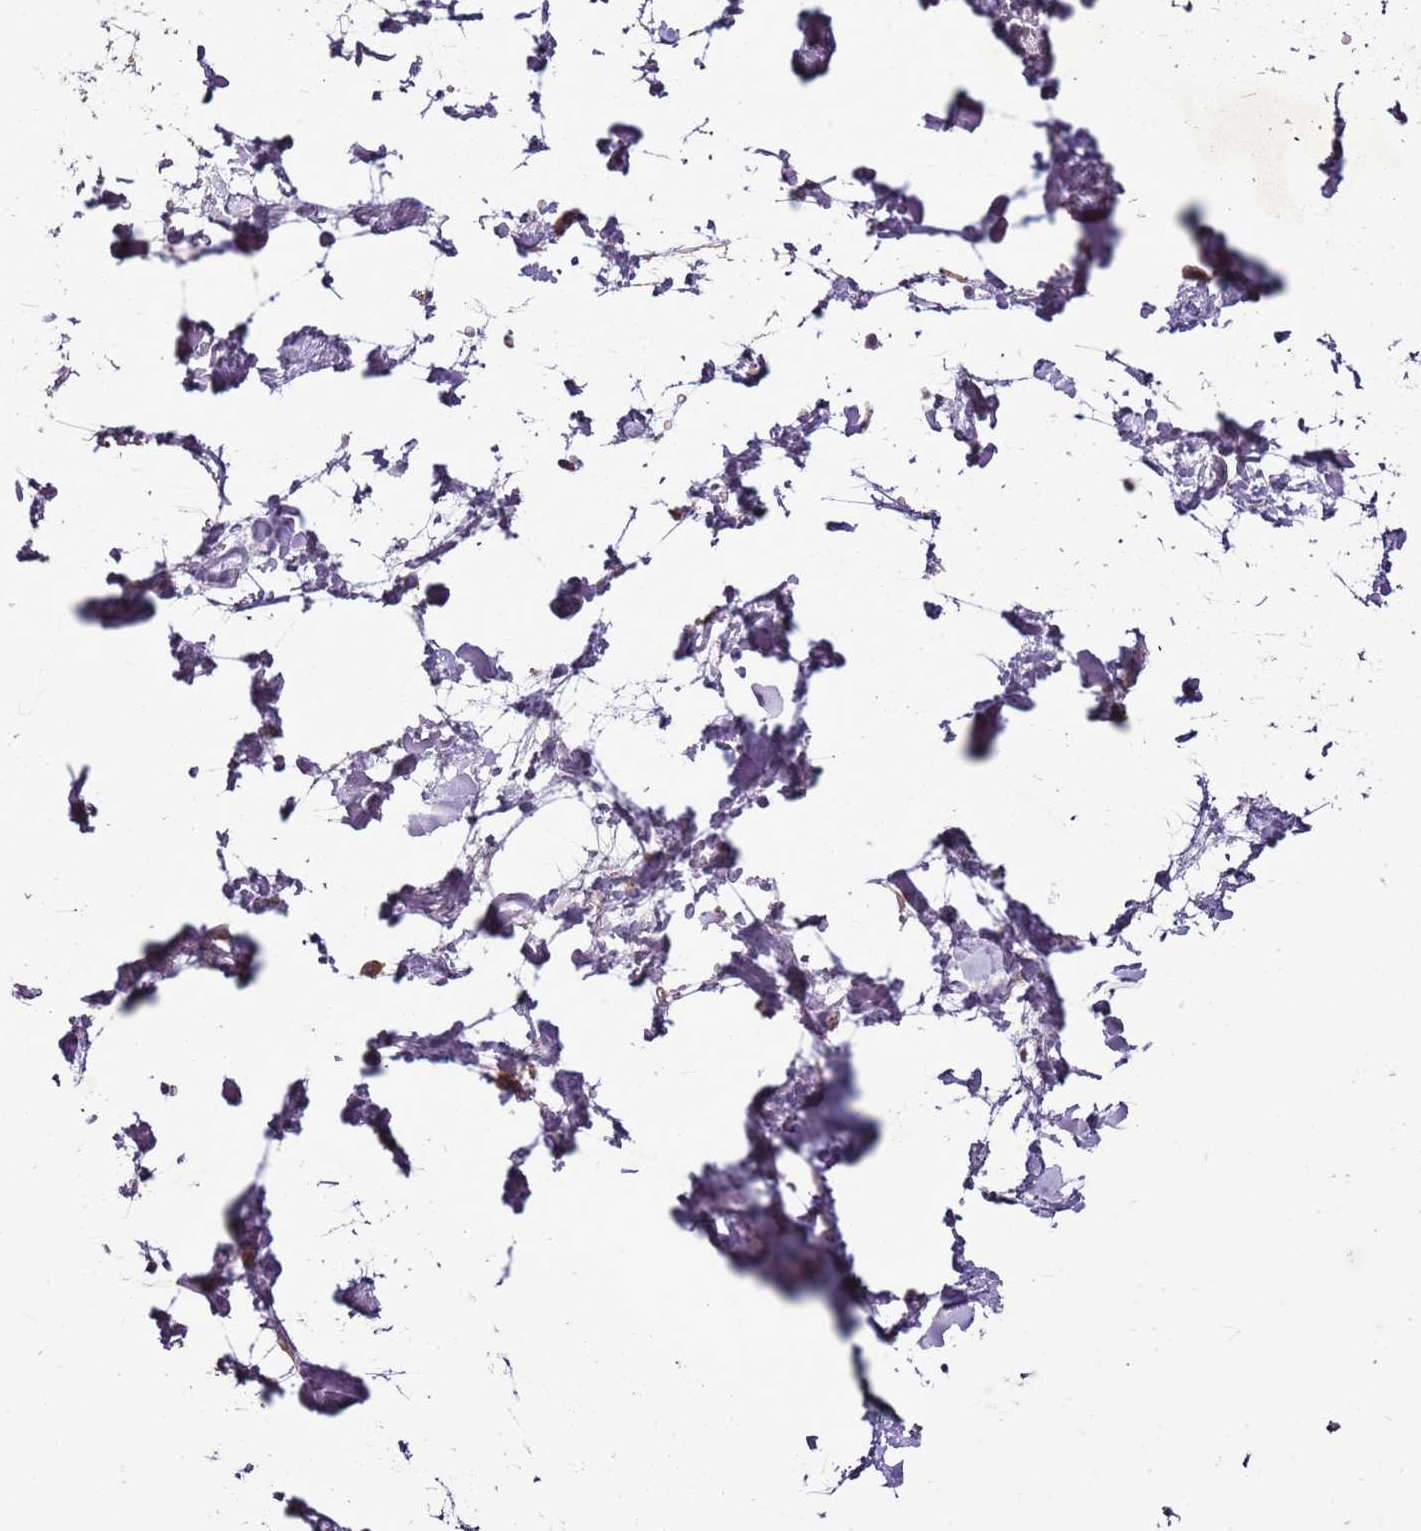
{"staining": {"intensity": "weak", "quantity": ">75%", "location": "cytoplasmic/membranous"}, "tissue": "adipose tissue", "cell_type": "Adipocytes", "image_type": "normal", "snomed": [{"axis": "morphology", "description": "Normal tissue, NOS"}, {"axis": "topography", "description": "Soft tissue"}], "caption": "Weak cytoplasmic/membranous positivity is identified in about >75% of adipocytes in benign adipose tissue.", "gene": "ANKRD24", "patient": {"sex": "male", "age": 72}}